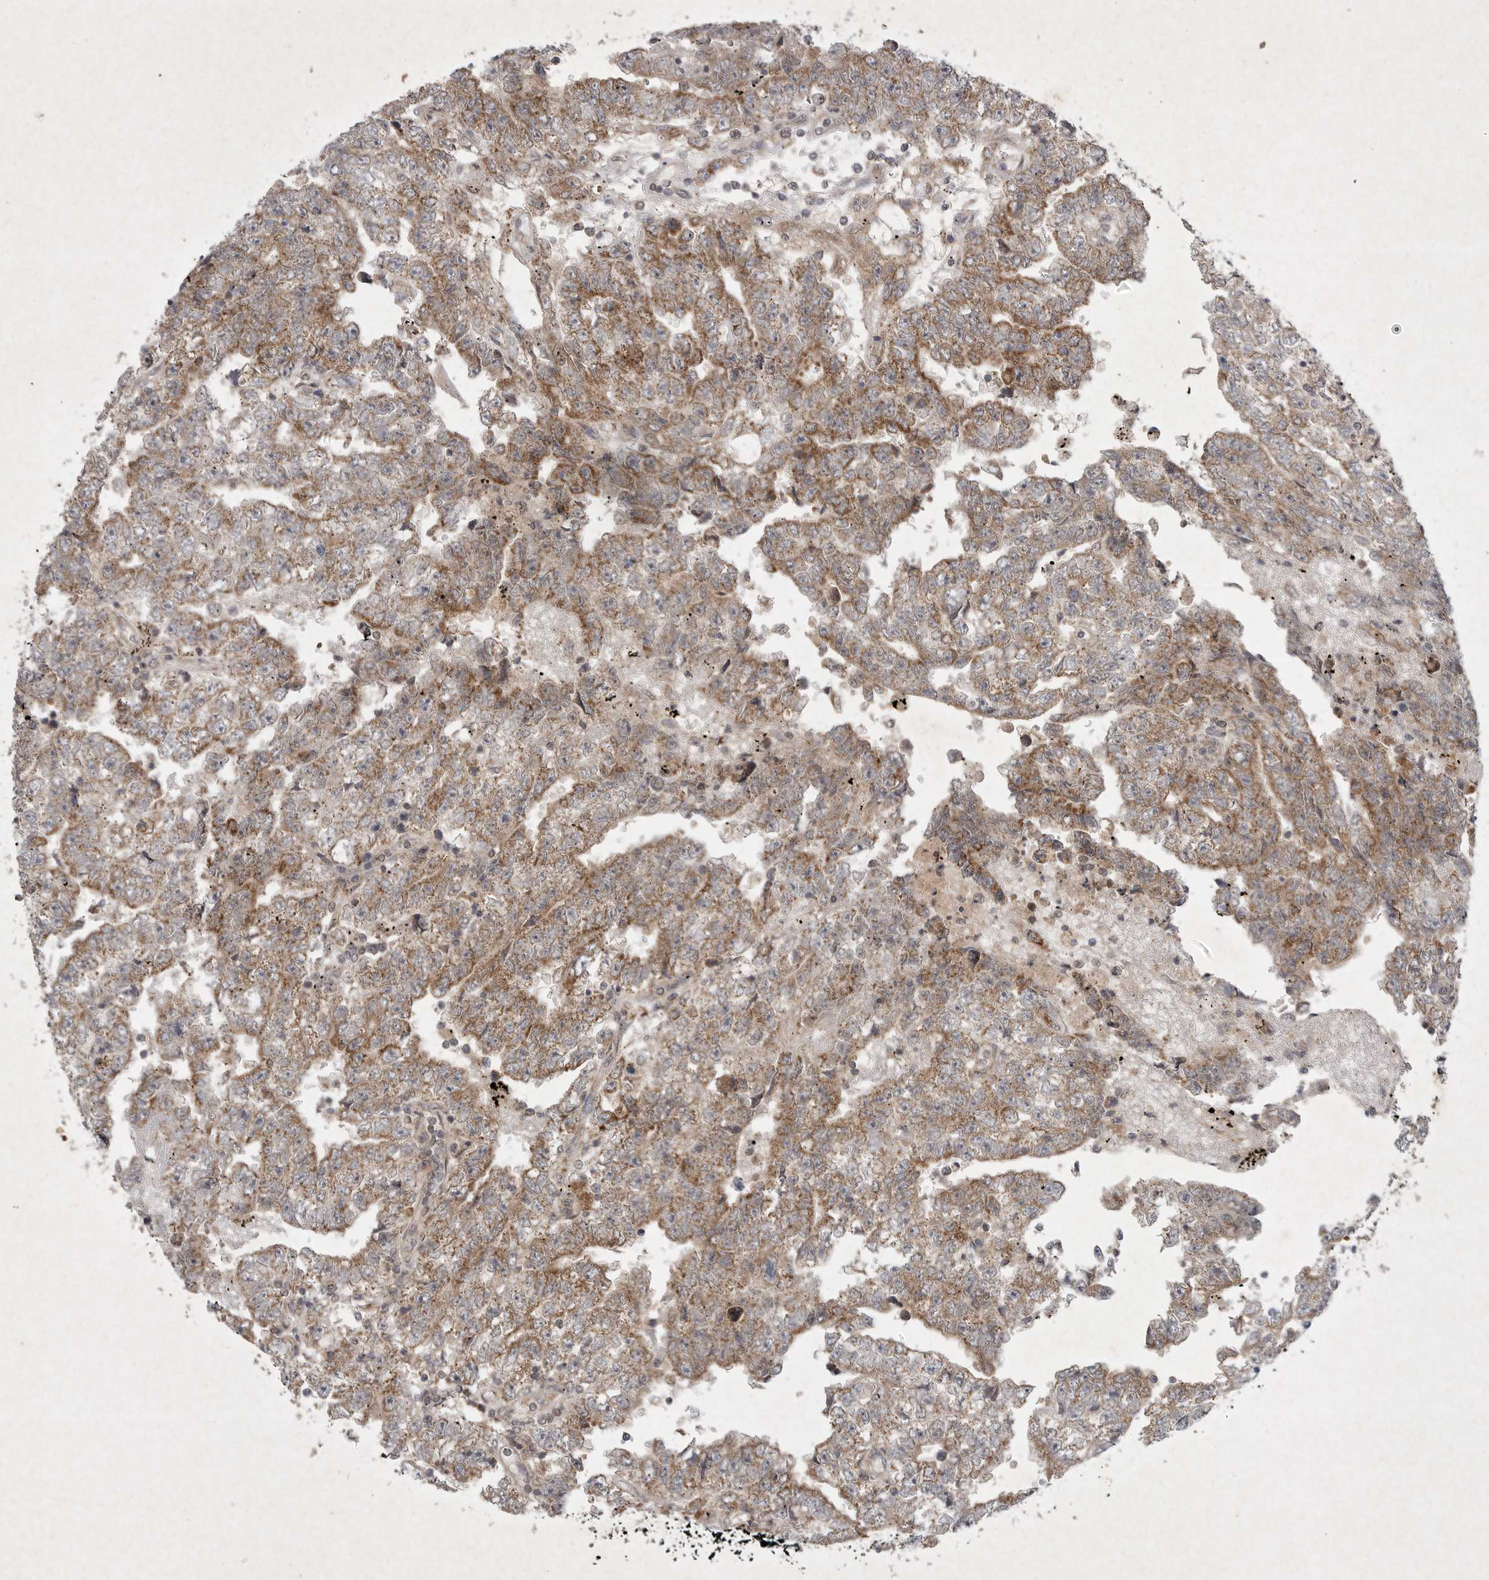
{"staining": {"intensity": "moderate", "quantity": ">75%", "location": "cytoplasmic/membranous"}, "tissue": "testis cancer", "cell_type": "Tumor cells", "image_type": "cancer", "snomed": [{"axis": "morphology", "description": "Carcinoma, Embryonal, NOS"}, {"axis": "topography", "description": "Testis"}], "caption": "Immunohistochemical staining of human embryonal carcinoma (testis) exhibits medium levels of moderate cytoplasmic/membranous protein positivity in about >75% of tumor cells.", "gene": "DDR1", "patient": {"sex": "male", "age": 25}}